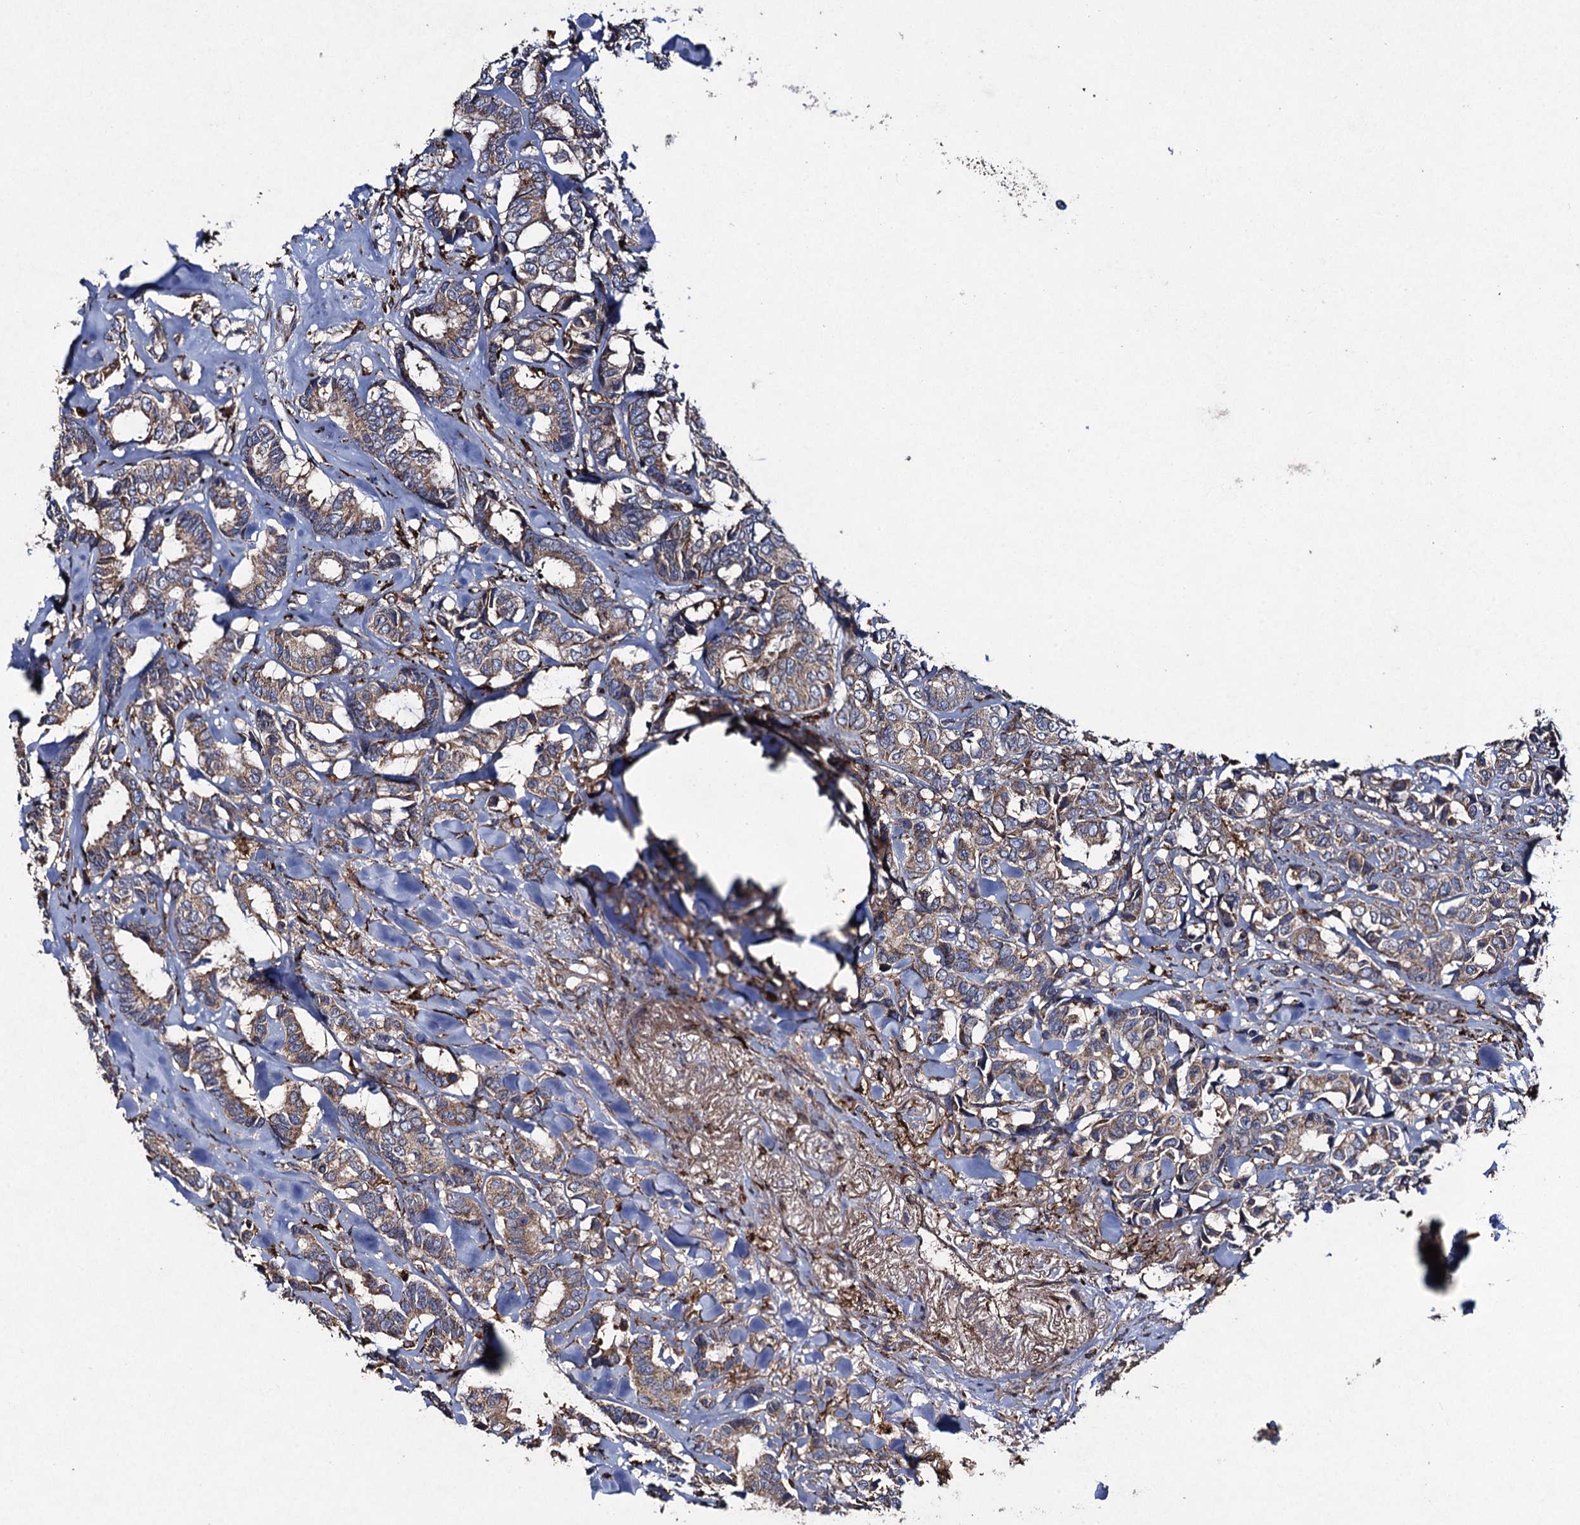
{"staining": {"intensity": "moderate", "quantity": ">75%", "location": "cytoplasmic/membranous"}, "tissue": "breast cancer", "cell_type": "Tumor cells", "image_type": "cancer", "snomed": [{"axis": "morphology", "description": "Duct carcinoma"}, {"axis": "topography", "description": "Breast"}], "caption": "Breast intraductal carcinoma tissue demonstrates moderate cytoplasmic/membranous staining in approximately >75% of tumor cells", "gene": "TXNDC11", "patient": {"sex": "female", "age": 87}}